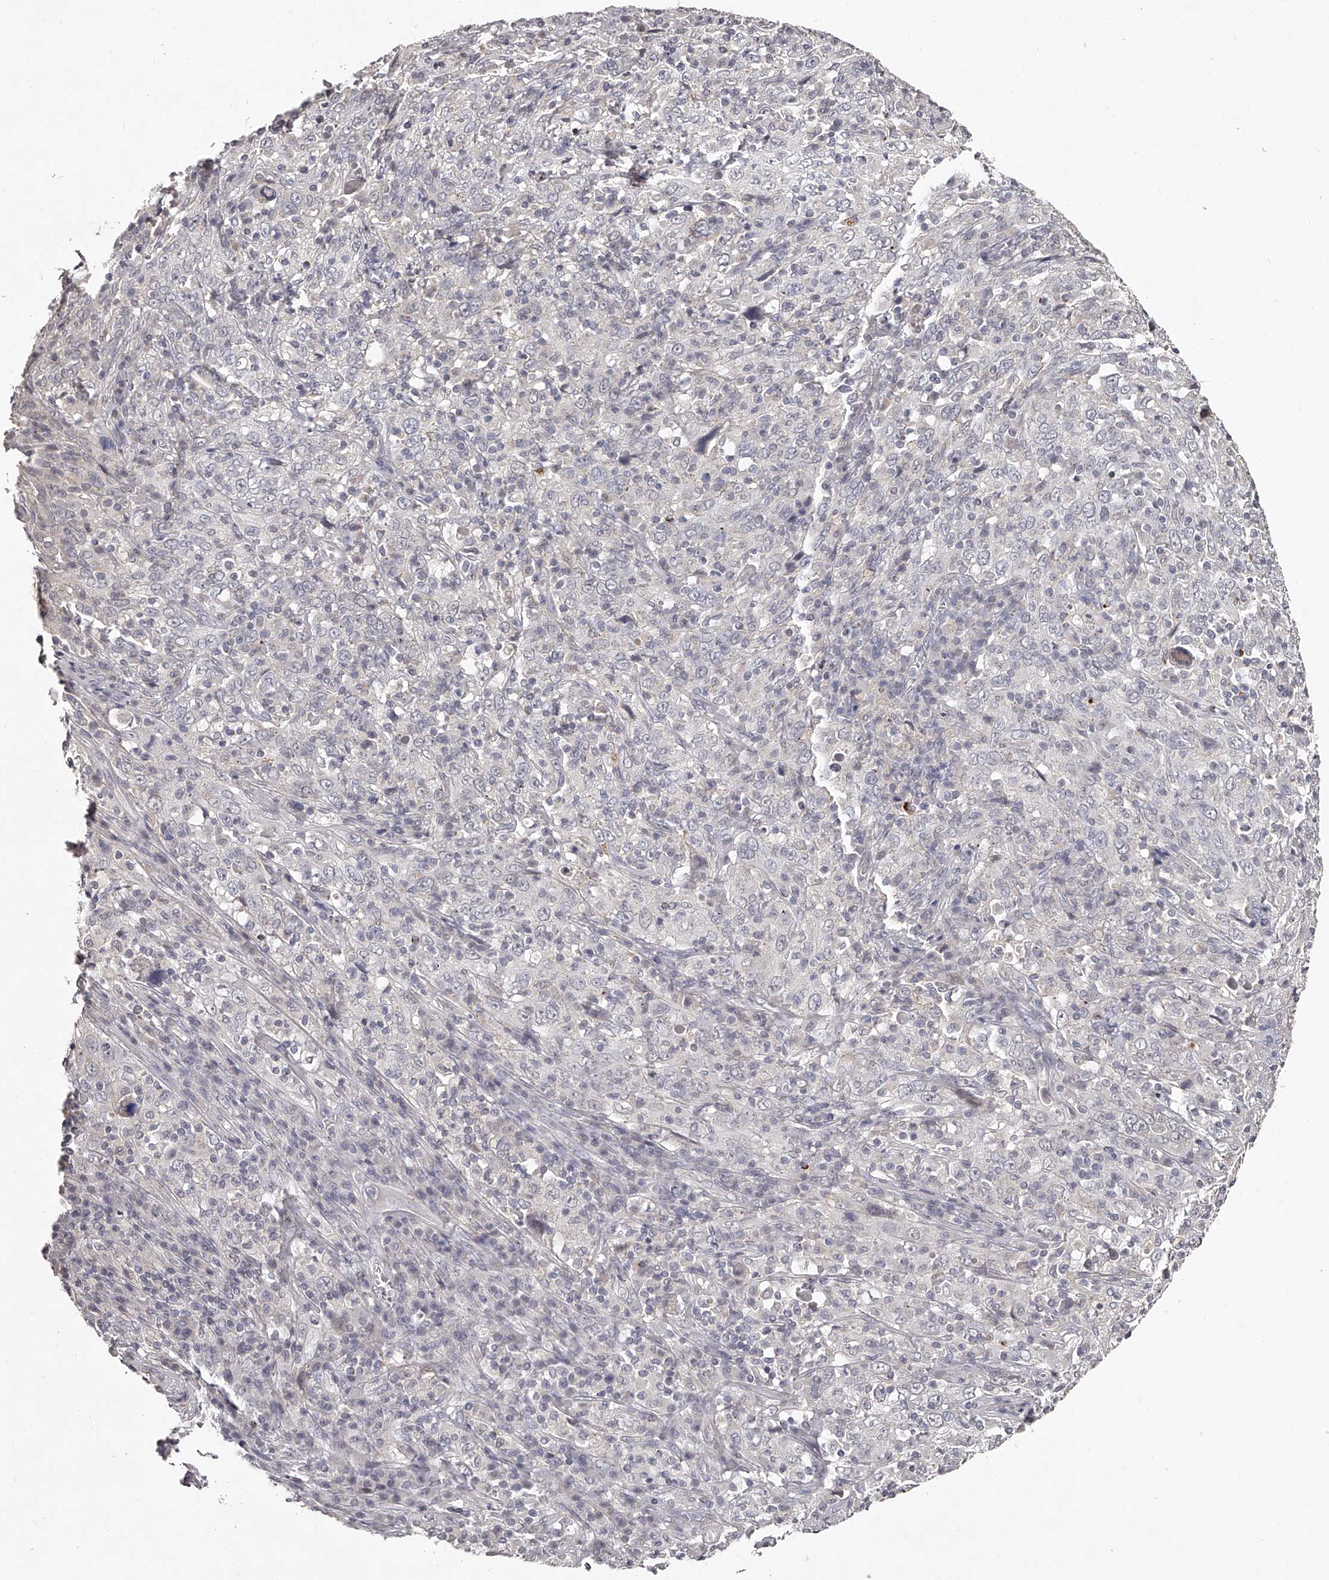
{"staining": {"intensity": "negative", "quantity": "none", "location": "none"}, "tissue": "cervical cancer", "cell_type": "Tumor cells", "image_type": "cancer", "snomed": [{"axis": "morphology", "description": "Squamous cell carcinoma, NOS"}, {"axis": "topography", "description": "Cervix"}], "caption": "Immunohistochemical staining of human cervical cancer exhibits no significant positivity in tumor cells.", "gene": "NT5DC1", "patient": {"sex": "female", "age": 46}}